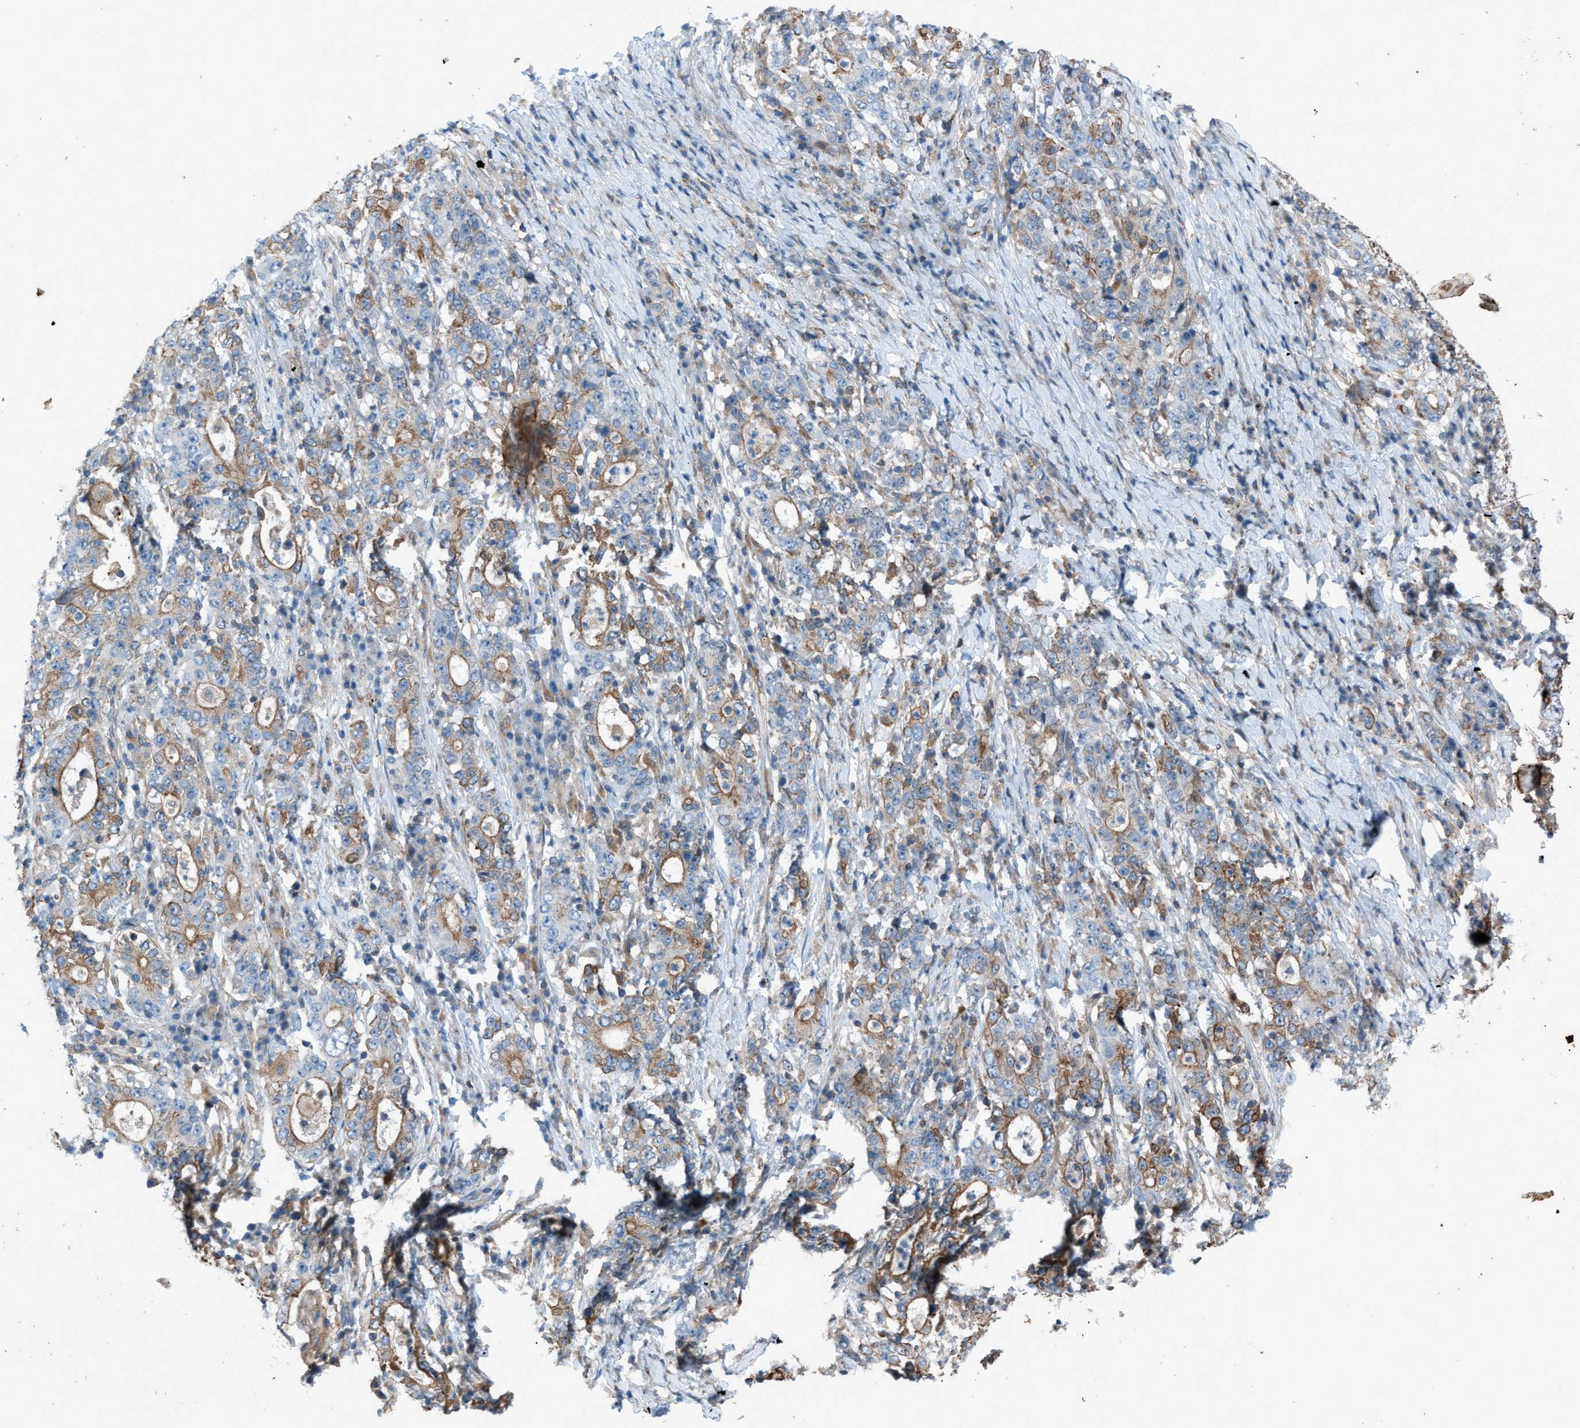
{"staining": {"intensity": "moderate", "quantity": "25%-75%", "location": "cytoplasmic/membranous"}, "tissue": "stomach cancer", "cell_type": "Tumor cells", "image_type": "cancer", "snomed": [{"axis": "morphology", "description": "Normal tissue, NOS"}, {"axis": "morphology", "description": "Adenocarcinoma, NOS"}, {"axis": "topography", "description": "Stomach, upper"}, {"axis": "topography", "description": "Stomach"}], "caption": "Immunohistochemical staining of human stomach cancer displays medium levels of moderate cytoplasmic/membranous expression in approximately 25%-75% of tumor cells. The protein is shown in brown color, while the nuclei are stained blue.", "gene": "DYRK1A", "patient": {"sex": "male", "age": 59}}